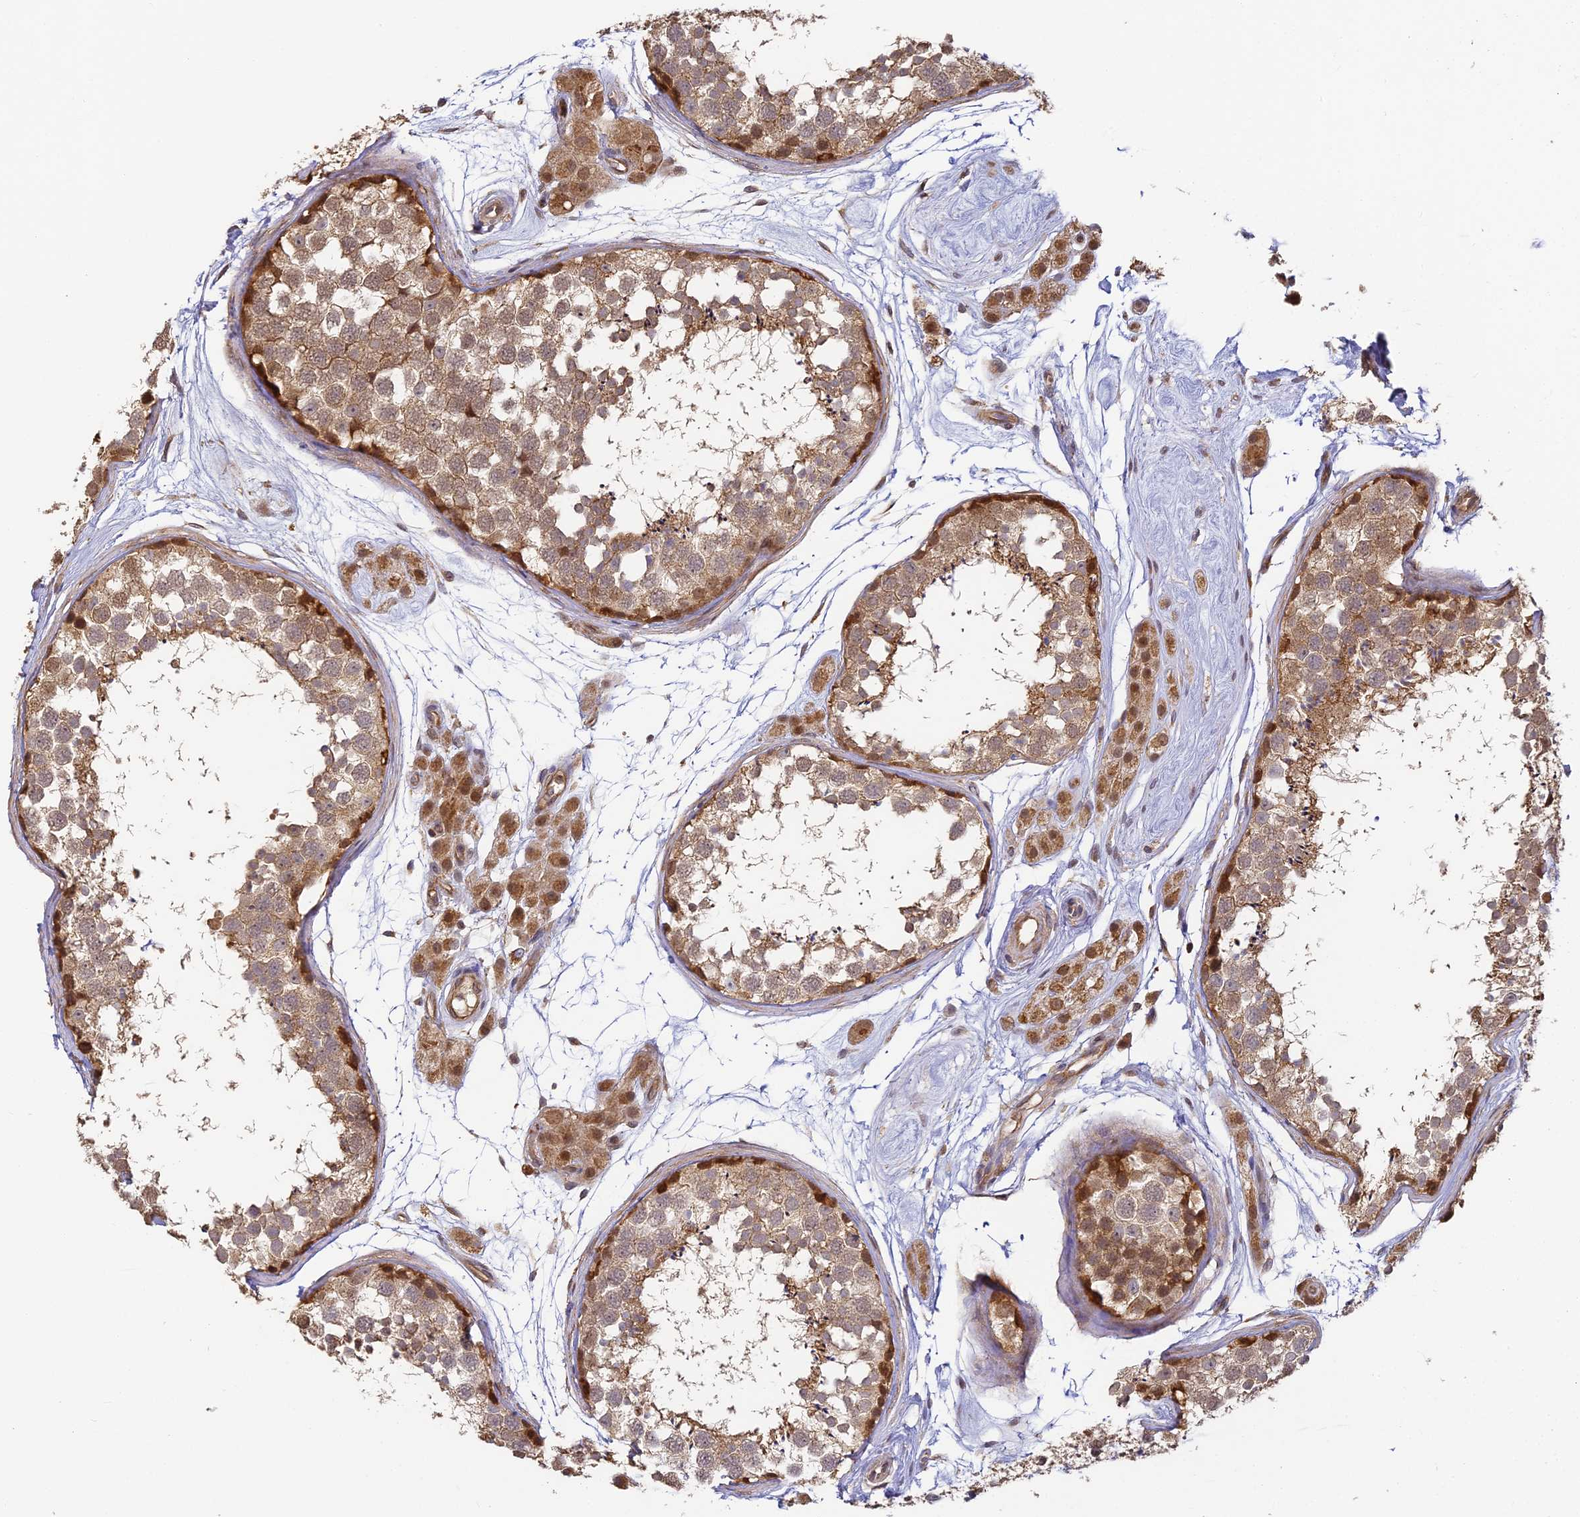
{"staining": {"intensity": "moderate", "quantity": ">75%", "location": "cytoplasmic/membranous,nuclear"}, "tissue": "testis", "cell_type": "Cells in seminiferous ducts", "image_type": "normal", "snomed": [{"axis": "morphology", "description": "Normal tissue, NOS"}, {"axis": "topography", "description": "Testis"}], "caption": "Immunohistochemistry (IHC) (DAB (3,3'-diaminobenzidine)) staining of unremarkable human testis shows moderate cytoplasmic/membranous,nuclear protein staining in approximately >75% of cells in seminiferous ducts.", "gene": "ENSG00000268870", "patient": {"sex": "male", "age": 56}}